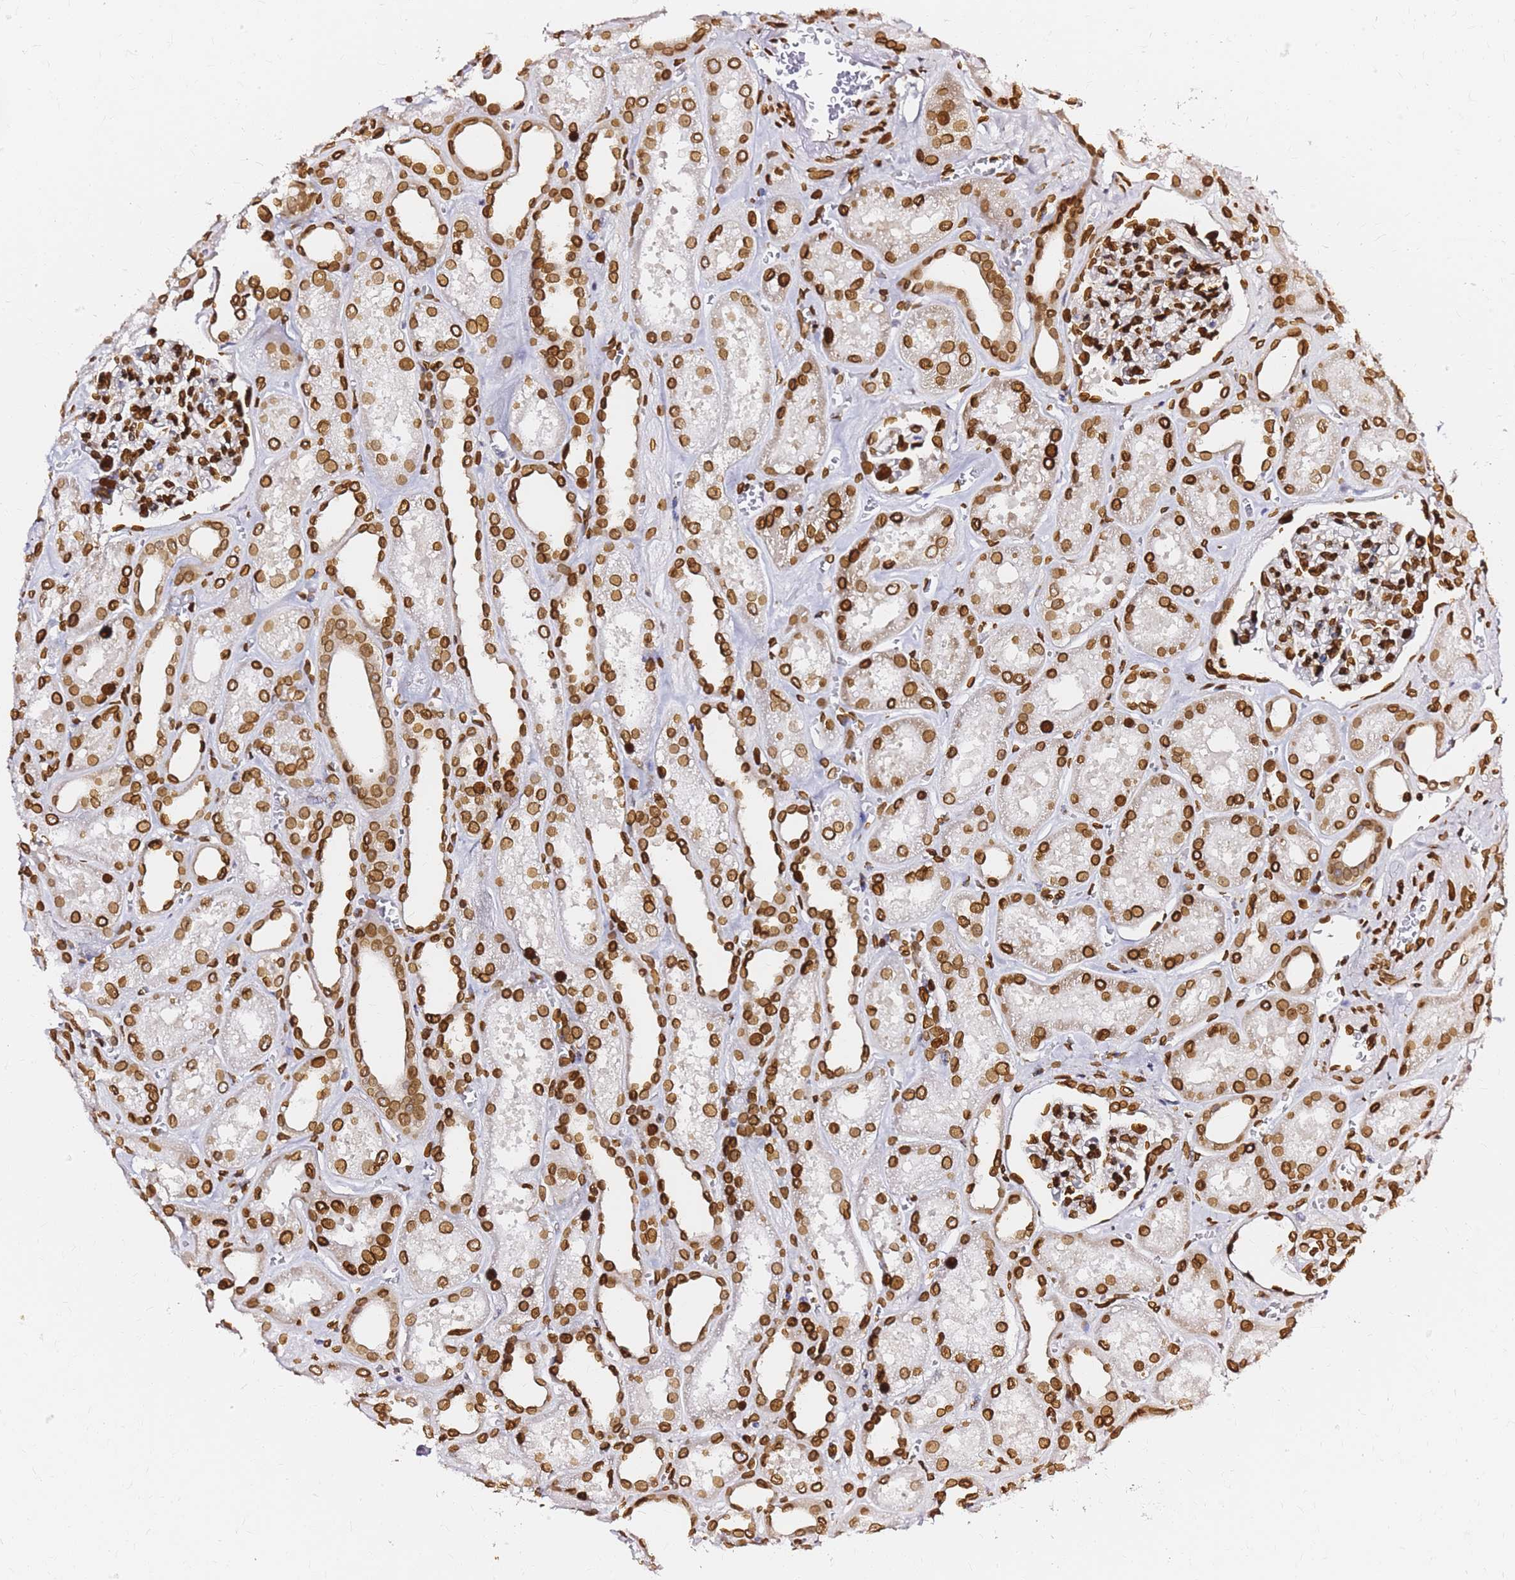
{"staining": {"intensity": "strong", "quantity": ">75%", "location": "nuclear"}, "tissue": "kidney", "cell_type": "Cells in glomeruli", "image_type": "normal", "snomed": [{"axis": "morphology", "description": "Normal tissue, NOS"}, {"axis": "morphology", "description": "Adenocarcinoma, NOS"}, {"axis": "topography", "description": "Kidney"}], "caption": "This histopathology image shows immunohistochemistry (IHC) staining of unremarkable human kidney, with high strong nuclear staining in about >75% of cells in glomeruli.", "gene": "C6orf141", "patient": {"sex": "female", "age": 68}}